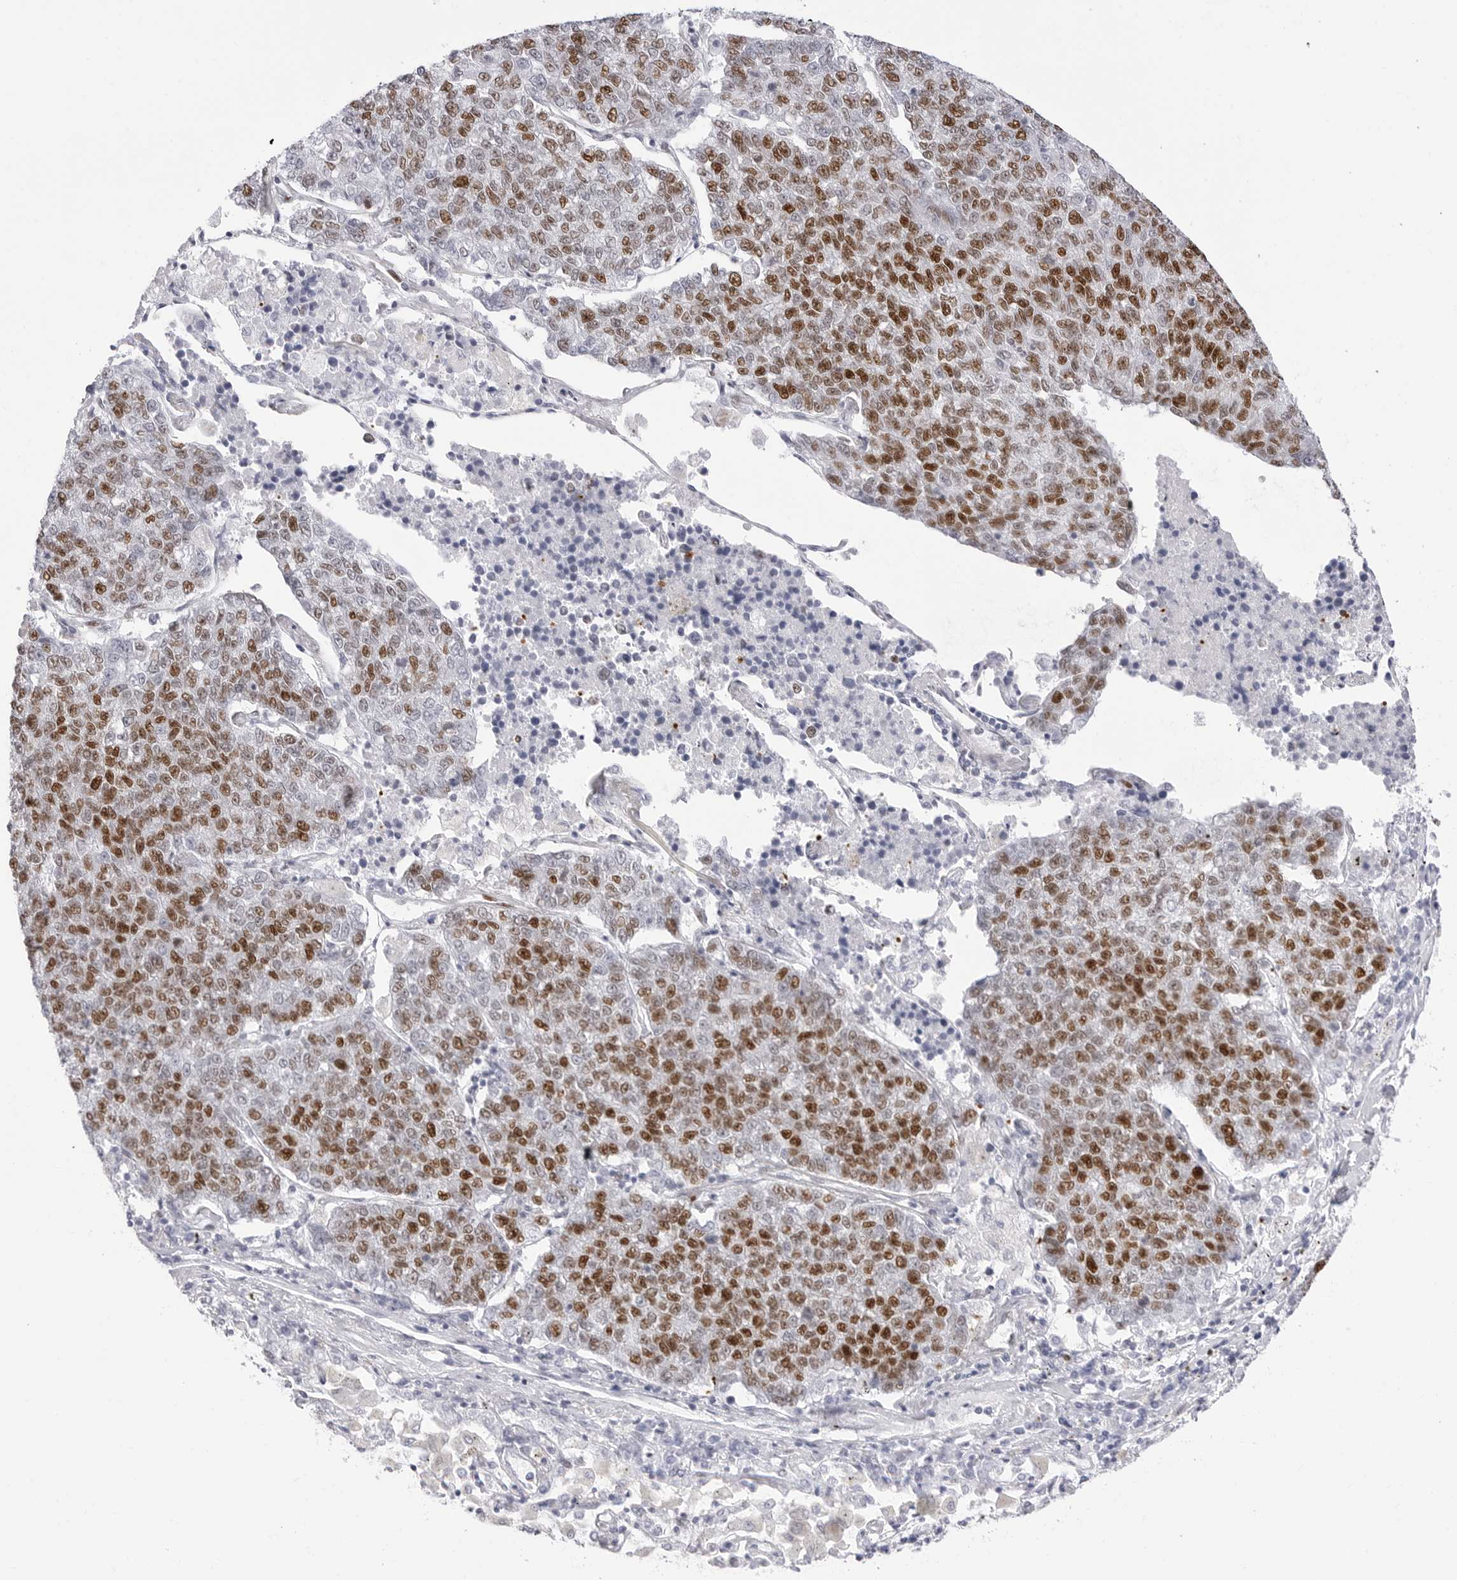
{"staining": {"intensity": "strong", "quantity": ">75%", "location": "nuclear"}, "tissue": "lung cancer", "cell_type": "Tumor cells", "image_type": "cancer", "snomed": [{"axis": "morphology", "description": "Adenocarcinoma, NOS"}, {"axis": "topography", "description": "Lung"}], "caption": "Adenocarcinoma (lung) was stained to show a protein in brown. There is high levels of strong nuclear positivity in approximately >75% of tumor cells.", "gene": "NASP", "patient": {"sex": "male", "age": 49}}